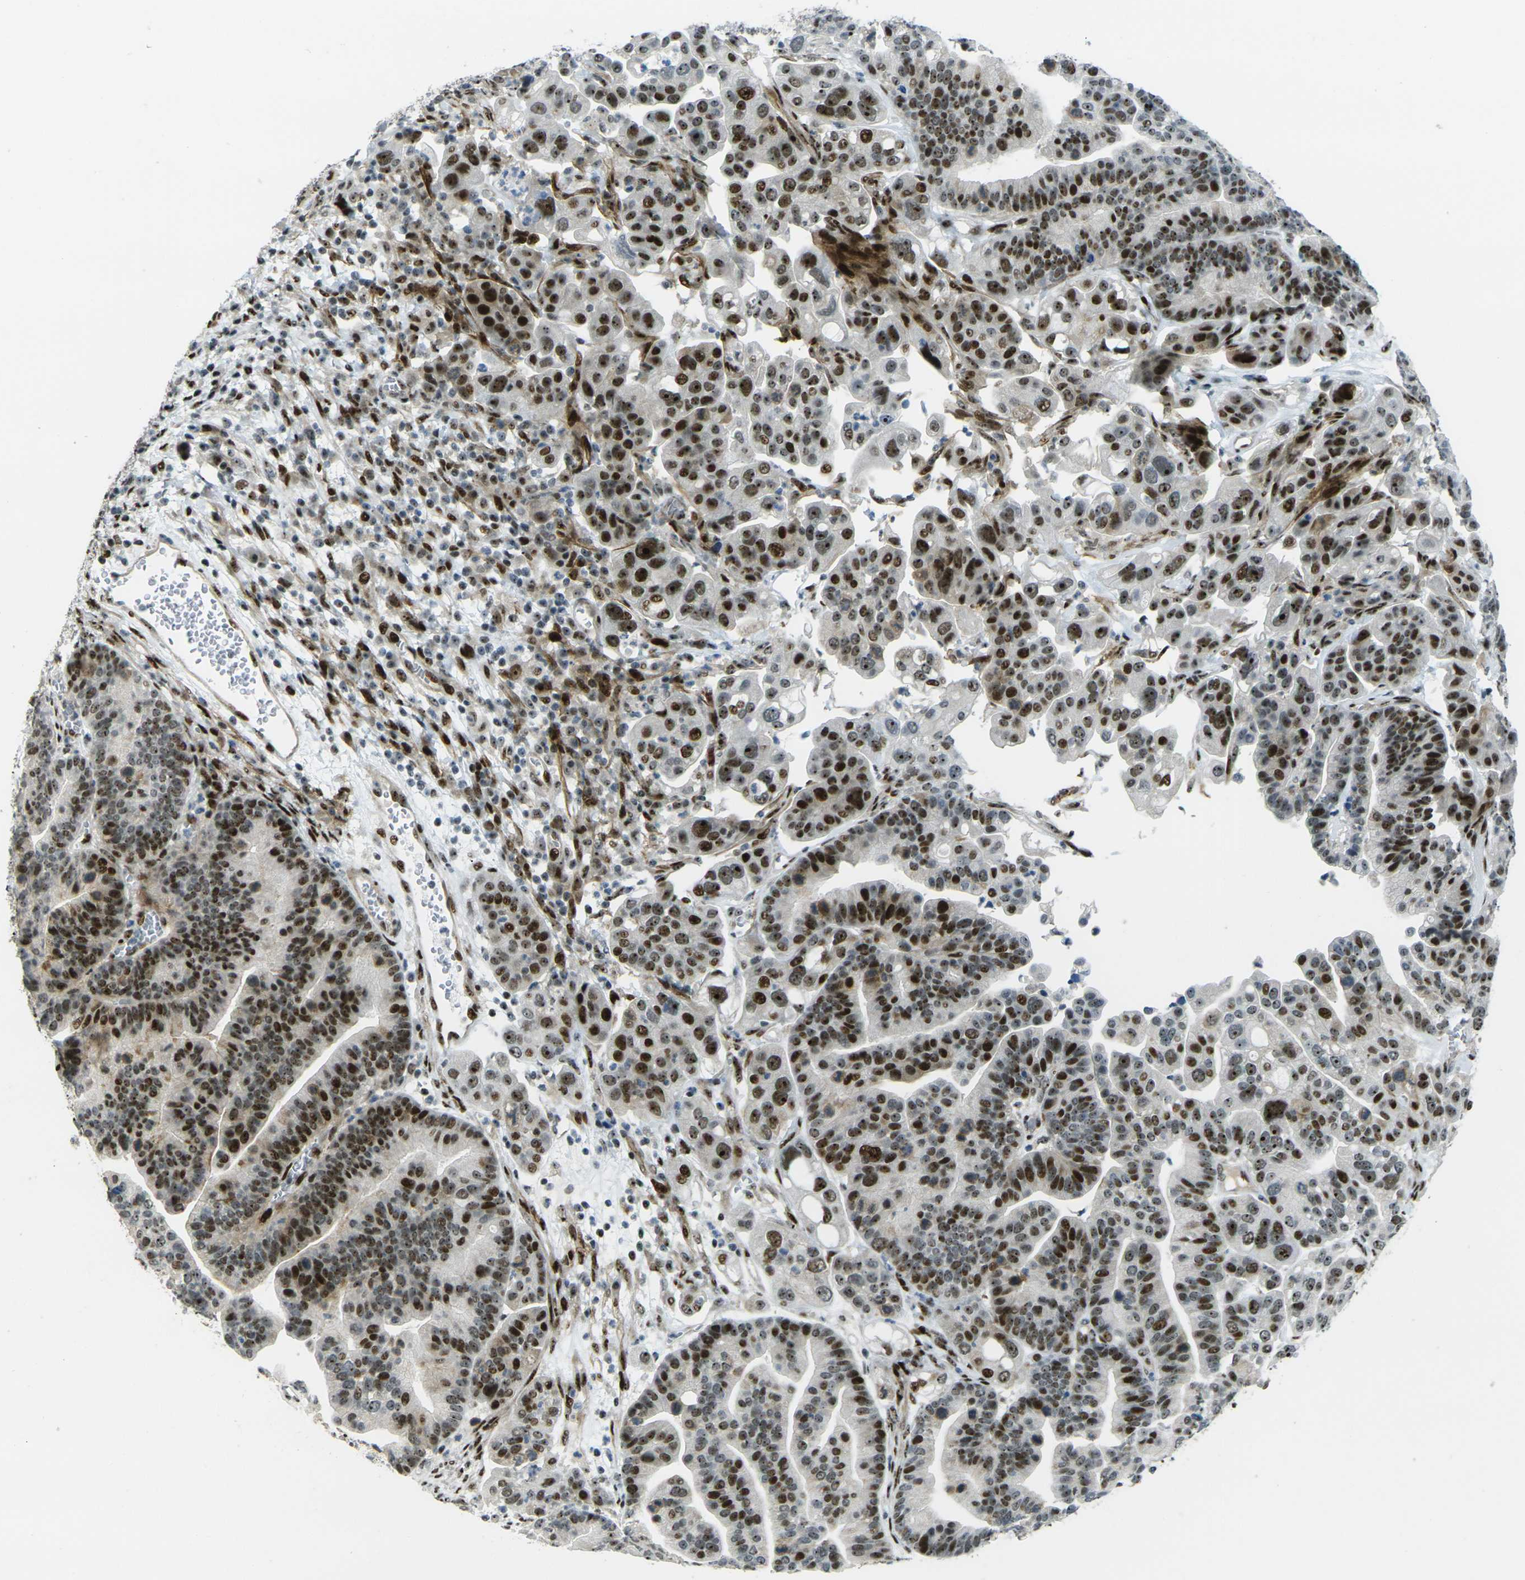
{"staining": {"intensity": "strong", "quantity": ">75%", "location": "nuclear"}, "tissue": "ovarian cancer", "cell_type": "Tumor cells", "image_type": "cancer", "snomed": [{"axis": "morphology", "description": "Cystadenocarcinoma, serous, NOS"}, {"axis": "topography", "description": "Ovary"}], "caption": "A brown stain highlights strong nuclear staining of a protein in human serous cystadenocarcinoma (ovarian) tumor cells.", "gene": "UBE2C", "patient": {"sex": "female", "age": 56}}